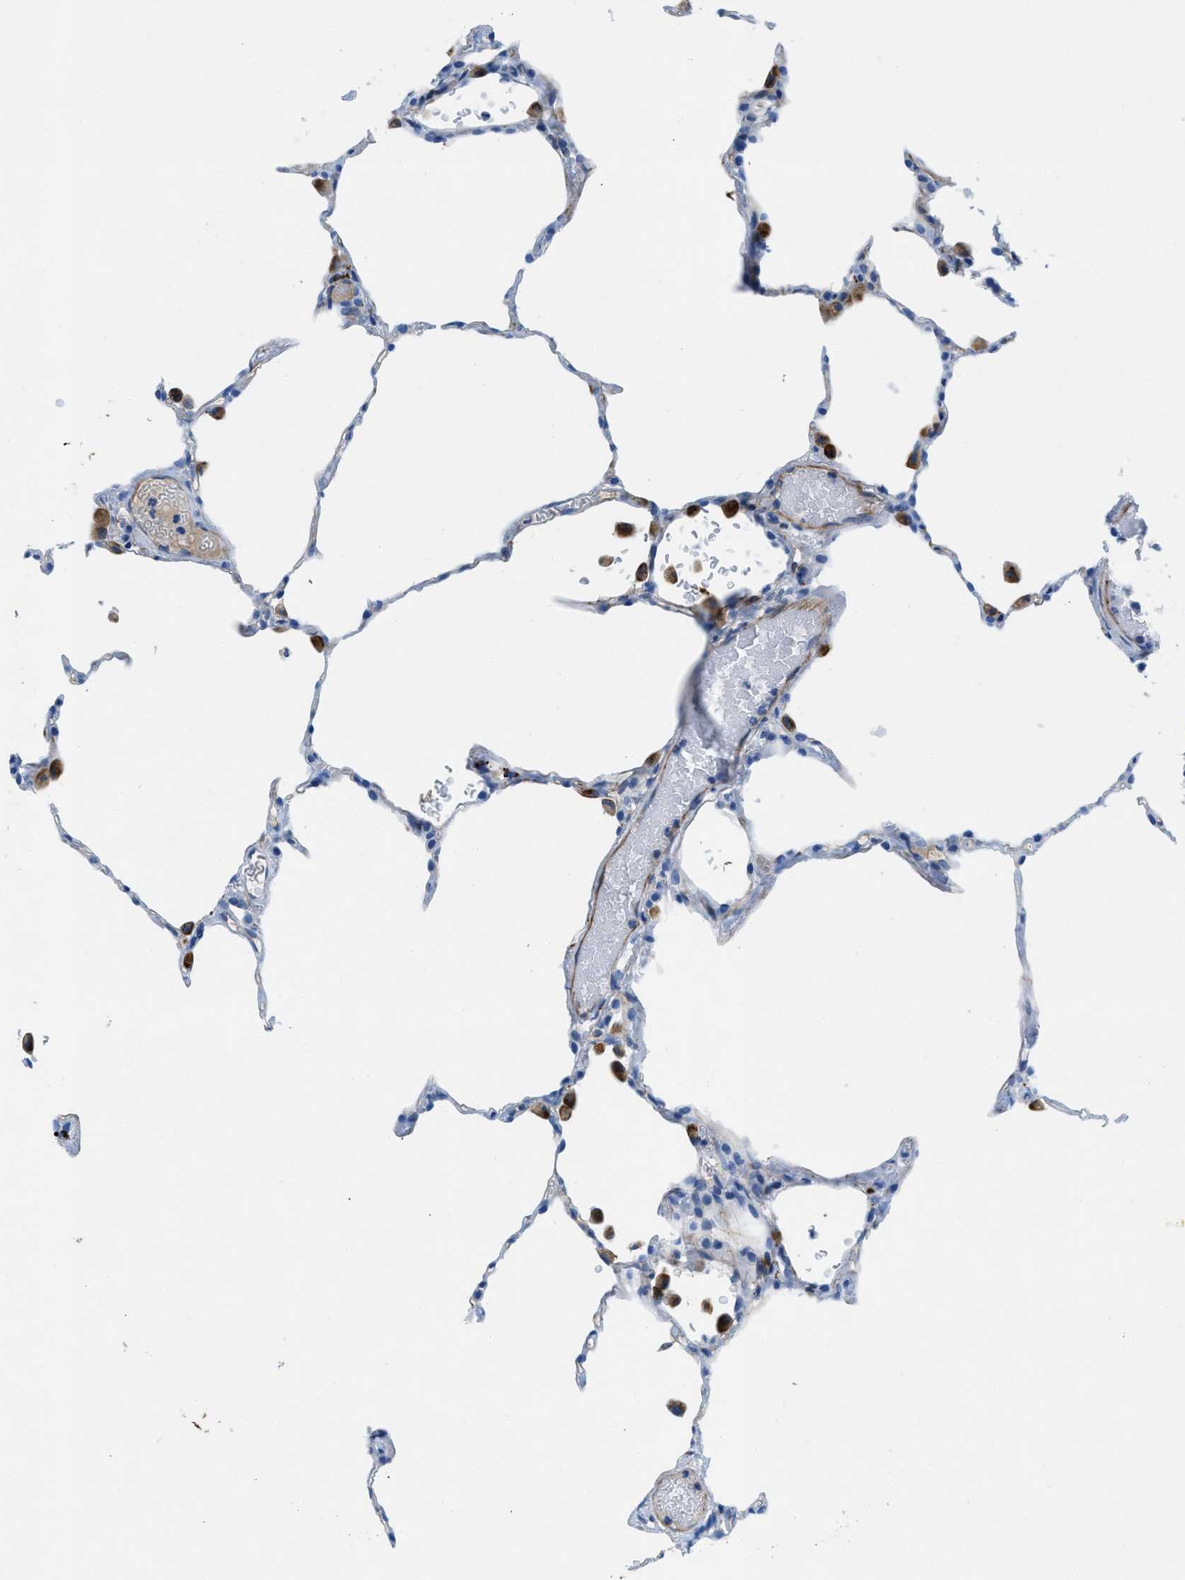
{"staining": {"intensity": "negative", "quantity": "none", "location": "none"}, "tissue": "lung", "cell_type": "Alveolar cells", "image_type": "normal", "snomed": [{"axis": "morphology", "description": "Normal tissue, NOS"}, {"axis": "topography", "description": "Lung"}], "caption": "Protein analysis of normal lung displays no significant expression in alveolar cells.", "gene": "XCR1", "patient": {"sex": "female", "age": 49}}